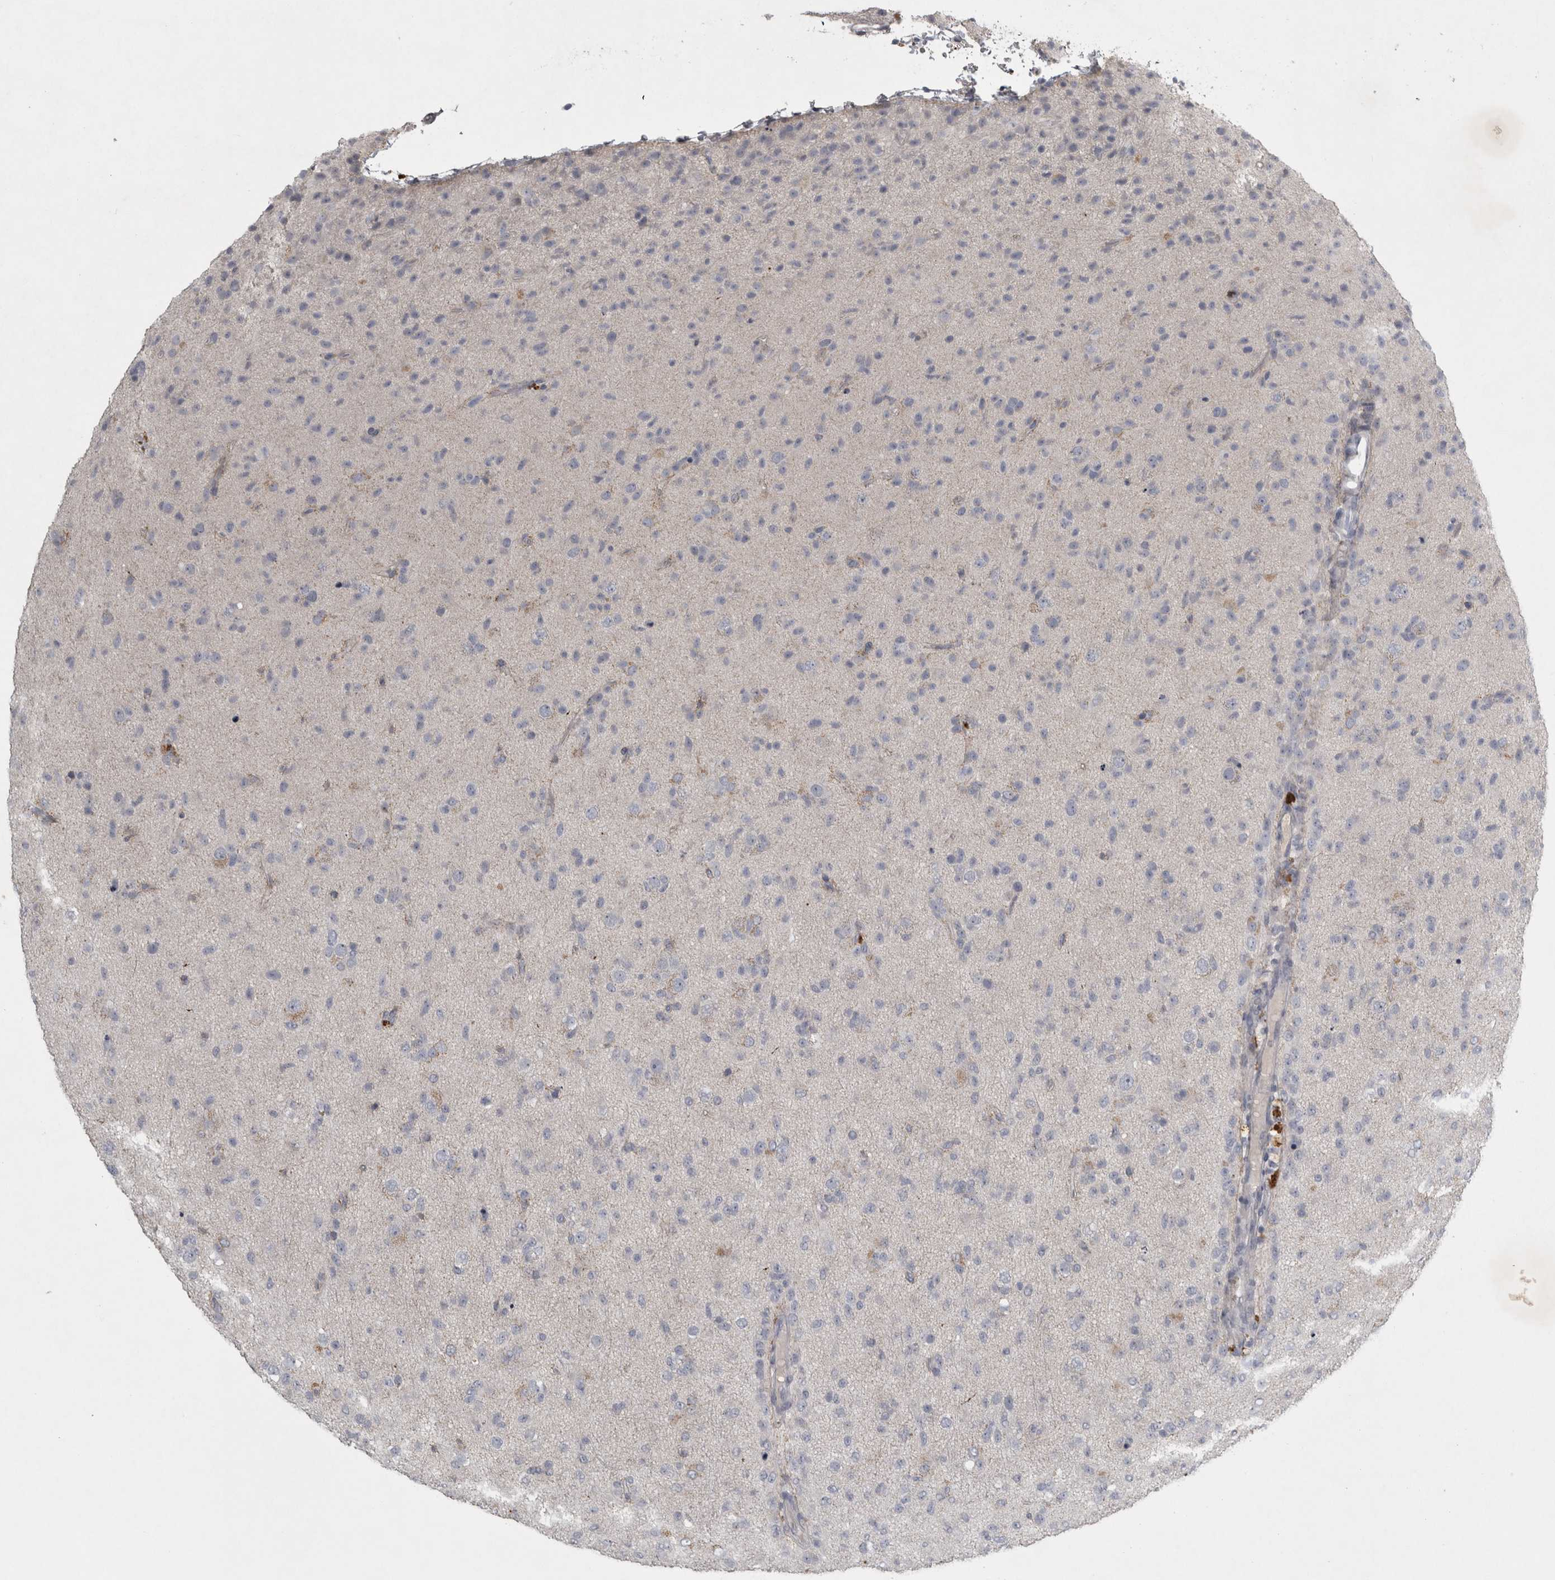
{"staining": {"intensity": "negative", "quantity": "none", "location": "none"}, "tissue": "glioma", "cell_type": "Tumor cells", "image_type": "cancer", "snomed": [{"axis": "morphology", "description": "Glioma, malignant, Low grade"}, {"axis": "topography", "description": "Brain"}], "caption": "Tumor cells are negative for protein expression in human malignant low-grade glioma.", "gene": "ENPP7", "patient": {"sex": "male", "age": 65}}